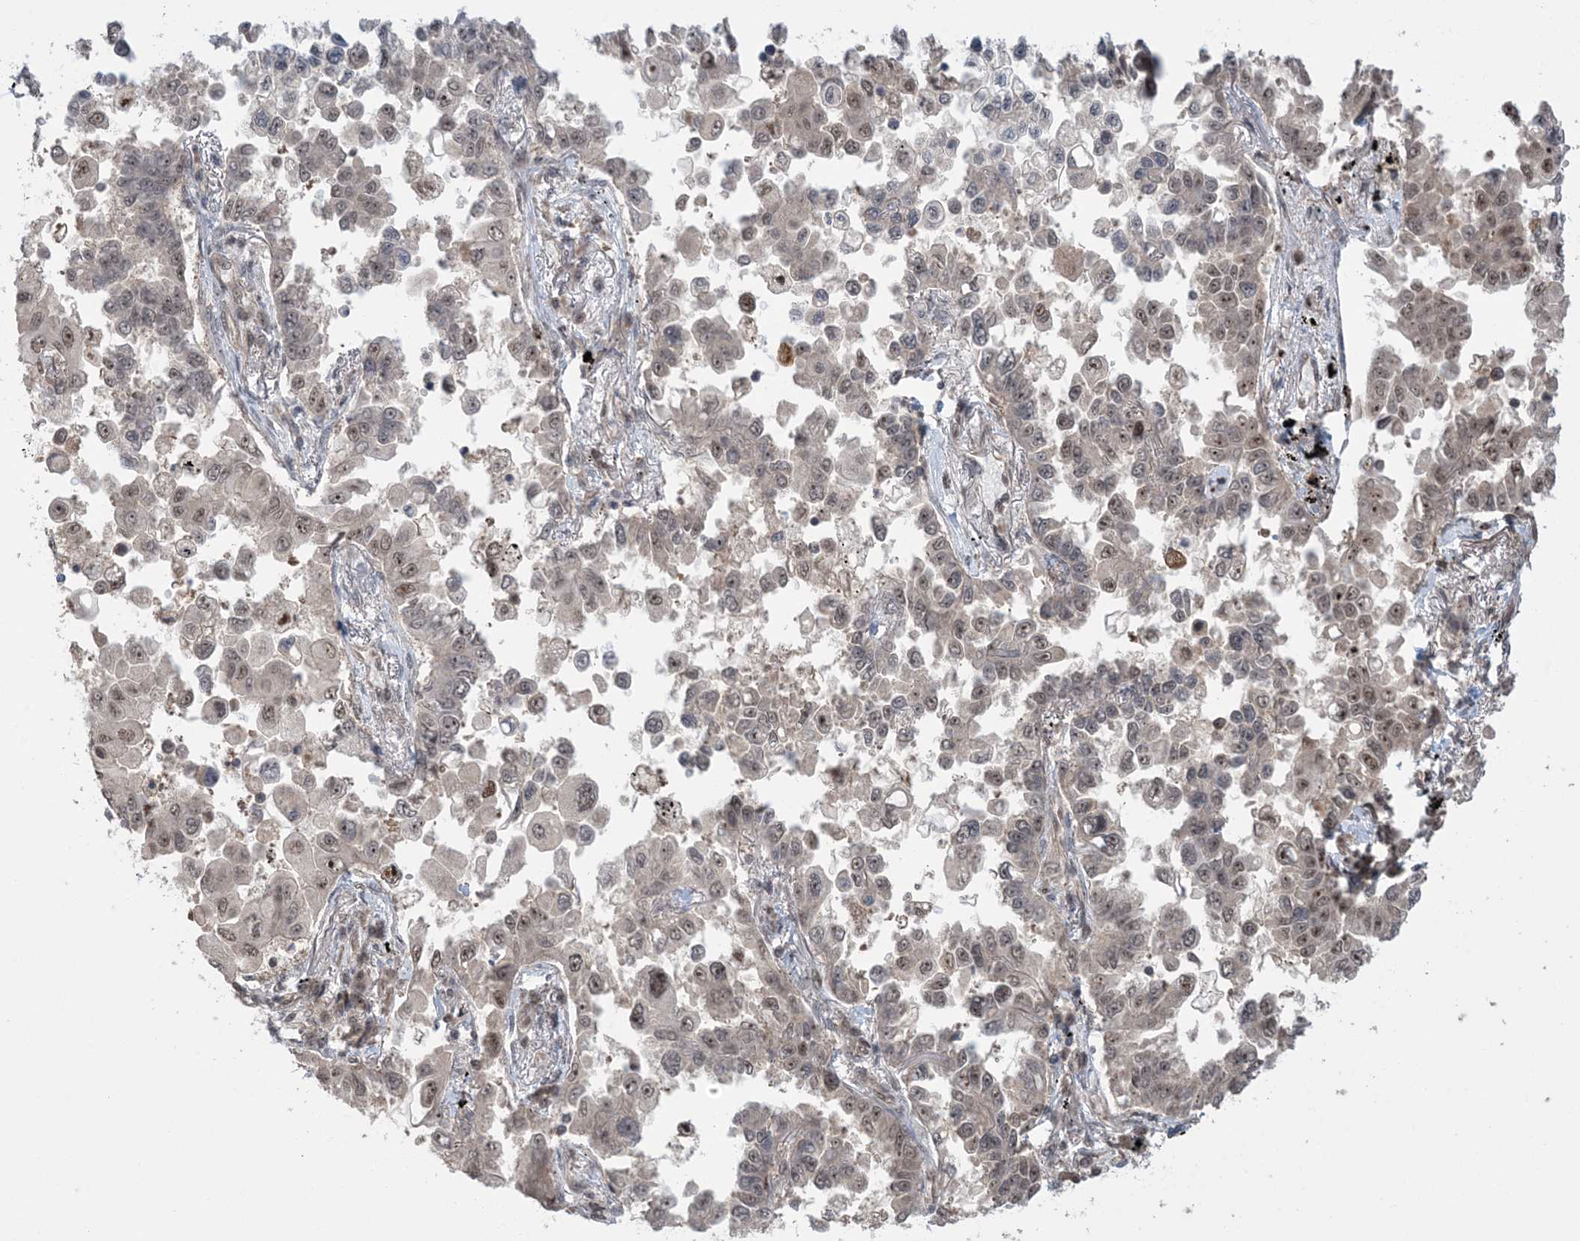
{"staining": {"intensity": "weak", "quantity": "25%-75%", "location": "nuclear"}, "tissue": "lung cancer", "cell_type": "Tumor cells", "image_type": "cancer", "snomed": [{"axis": "morphology", "description": "Adenocarcinoma, NOS"}, {"axis": "topography", "description": "Lung"}], "caption": "Lung cancer stained with a protein marker shows weak staining in tumor cells.", "gene": "ZNF710", "patient": {"sex": "female", "age": 67}}